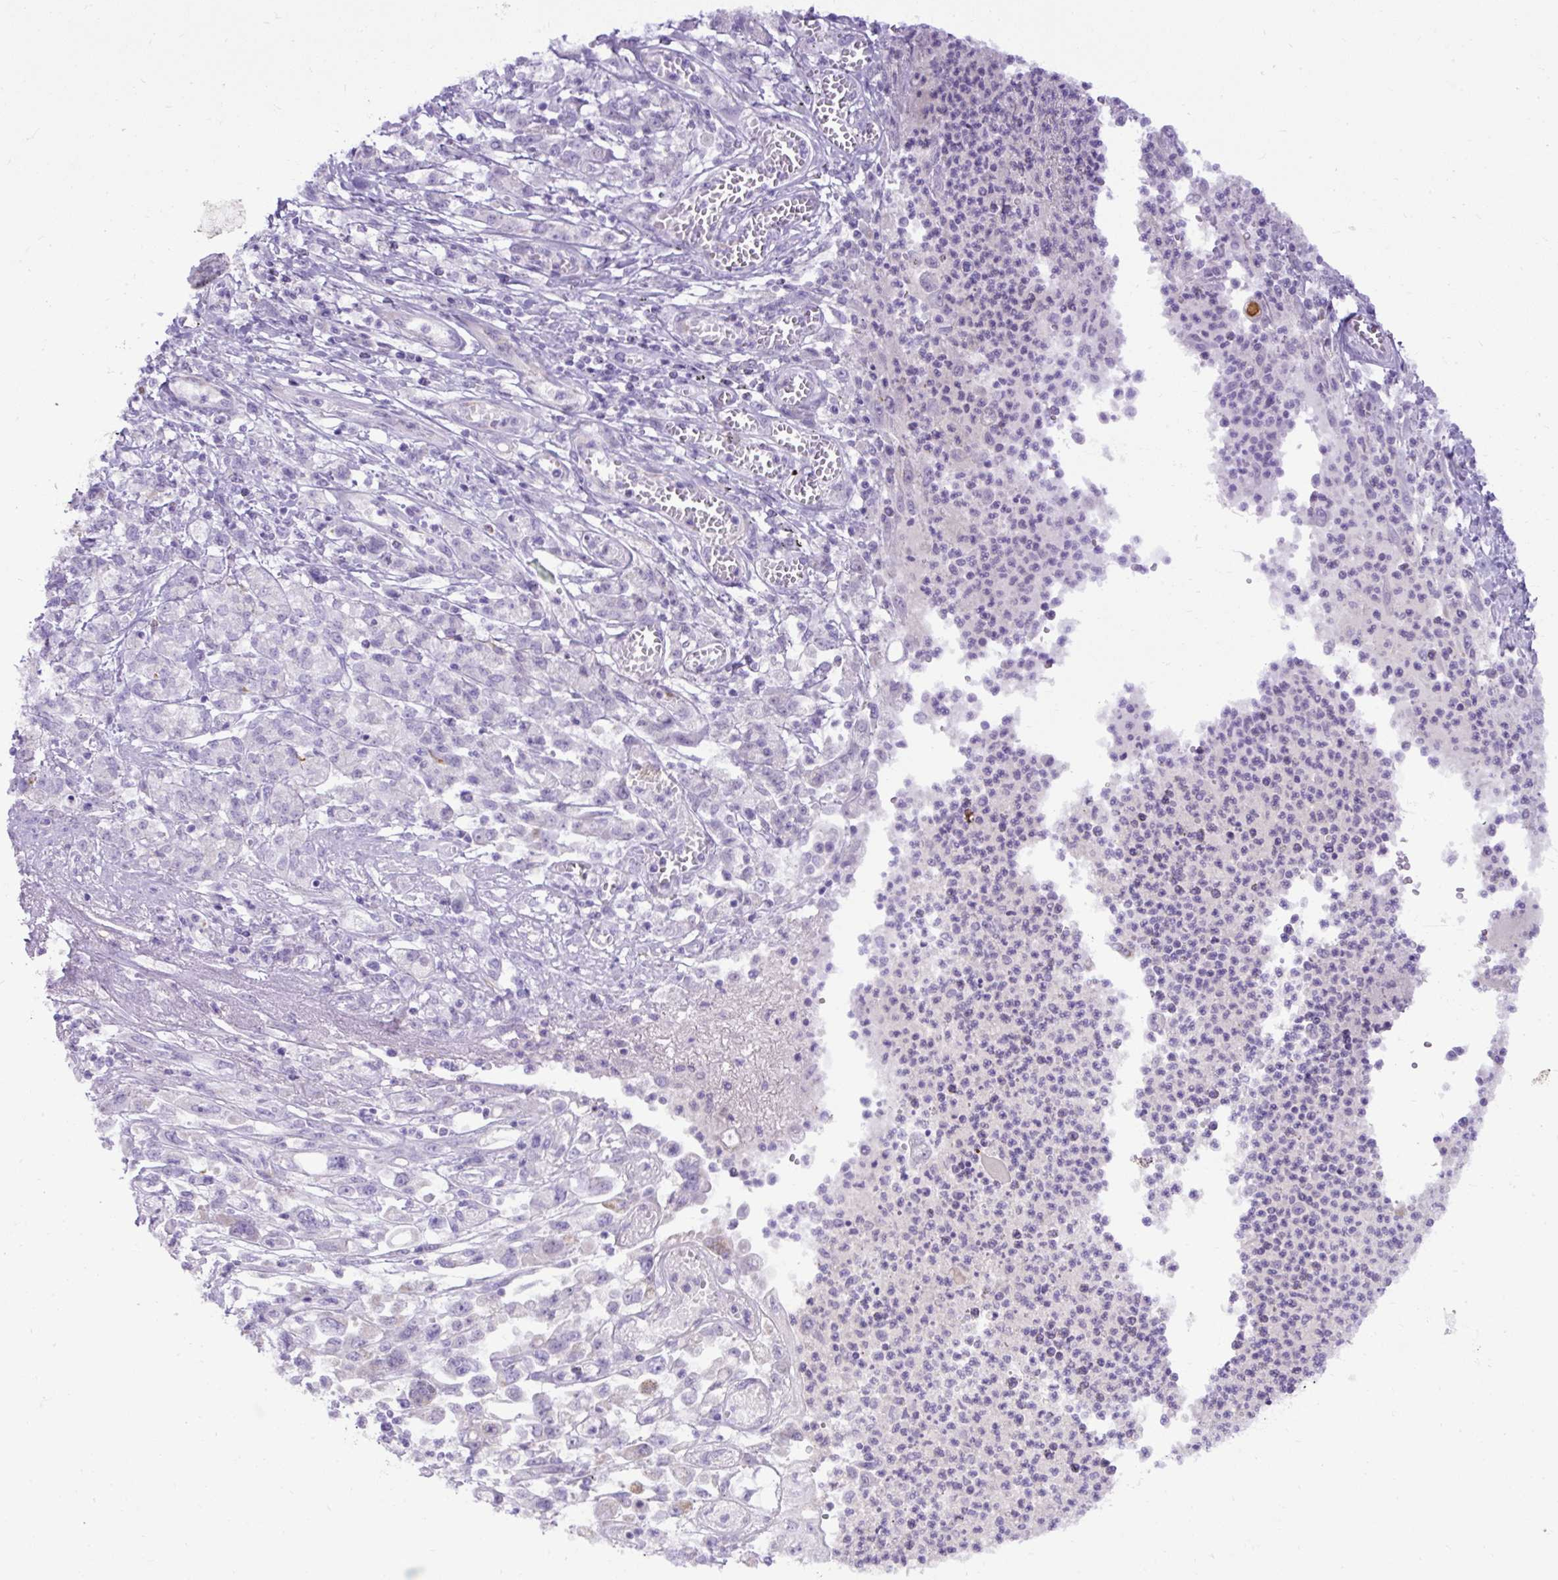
{"staining": {"intensity": "negative", "quantity": "none", "location": "none"}, "tissue": "stomach cancer", "cell_type": "Tumor cells", "image_type": "cancer", "snomed": [{"axis": "morphology", "description": "Adenocarcinoma, NOS"}, {"axis": "topography", "description": "Stomach"}], "caption": "An immunohistochemistry (IHC) micrograph of adenocarcinoma (stomach) is shown. There is no staining in tumor cells of adenocarcinoma (stomach).", "gene": "SPTBN5", "patient": {"sex": "female", "age": 76}}